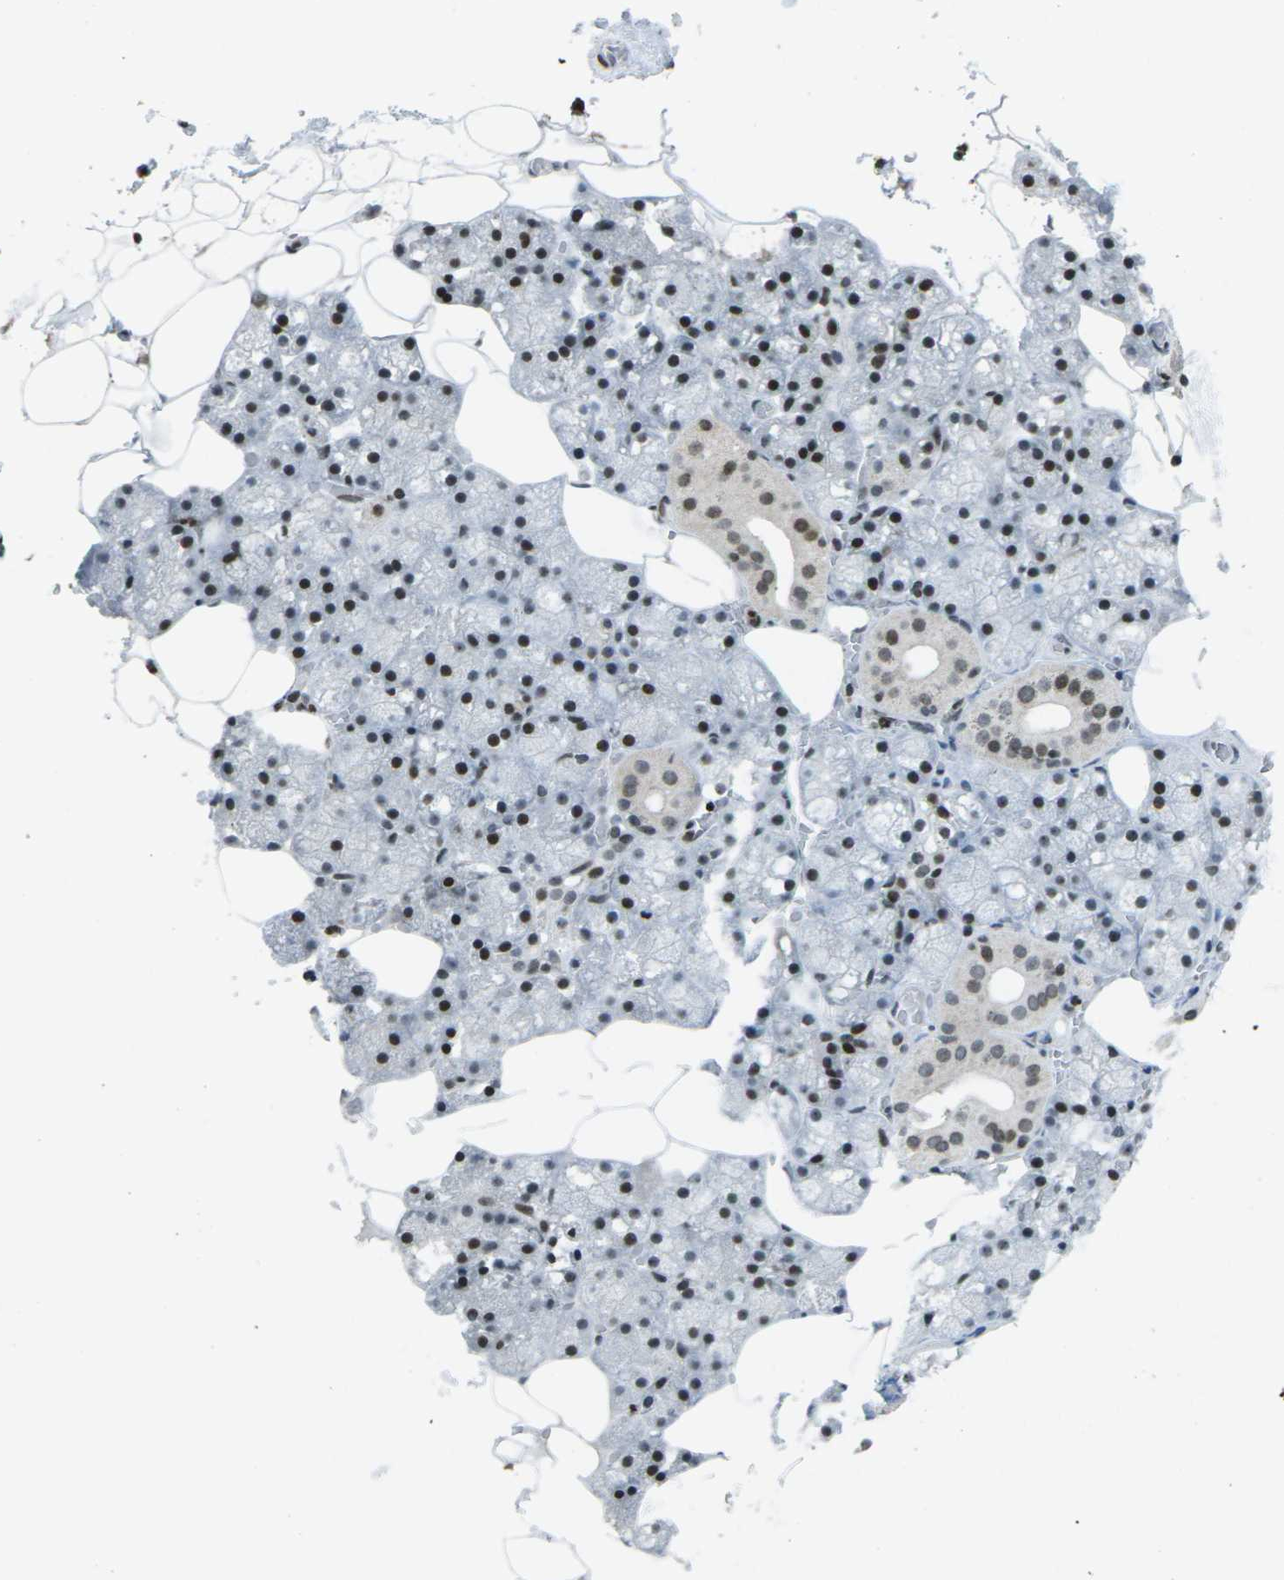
{"staining": {"intensity": "strong", "quantity": "25%-75%", "location": "nuclear"}, "tissue": "salivary gland", "cell_type": "Glandular cells", "image_type": "normal", "snomed": [{"axis": "morphology", "description": "Normal tissue, NOS"}, {"axis": "topography", "description": "Salivary gland"}], "caption": "Strong nuclear protein staining is appreciated in approximately 25%-75% of glandular cells in salivary gland.", "gene": "EME1", "patient": {"sex": "male", "age": 62}}